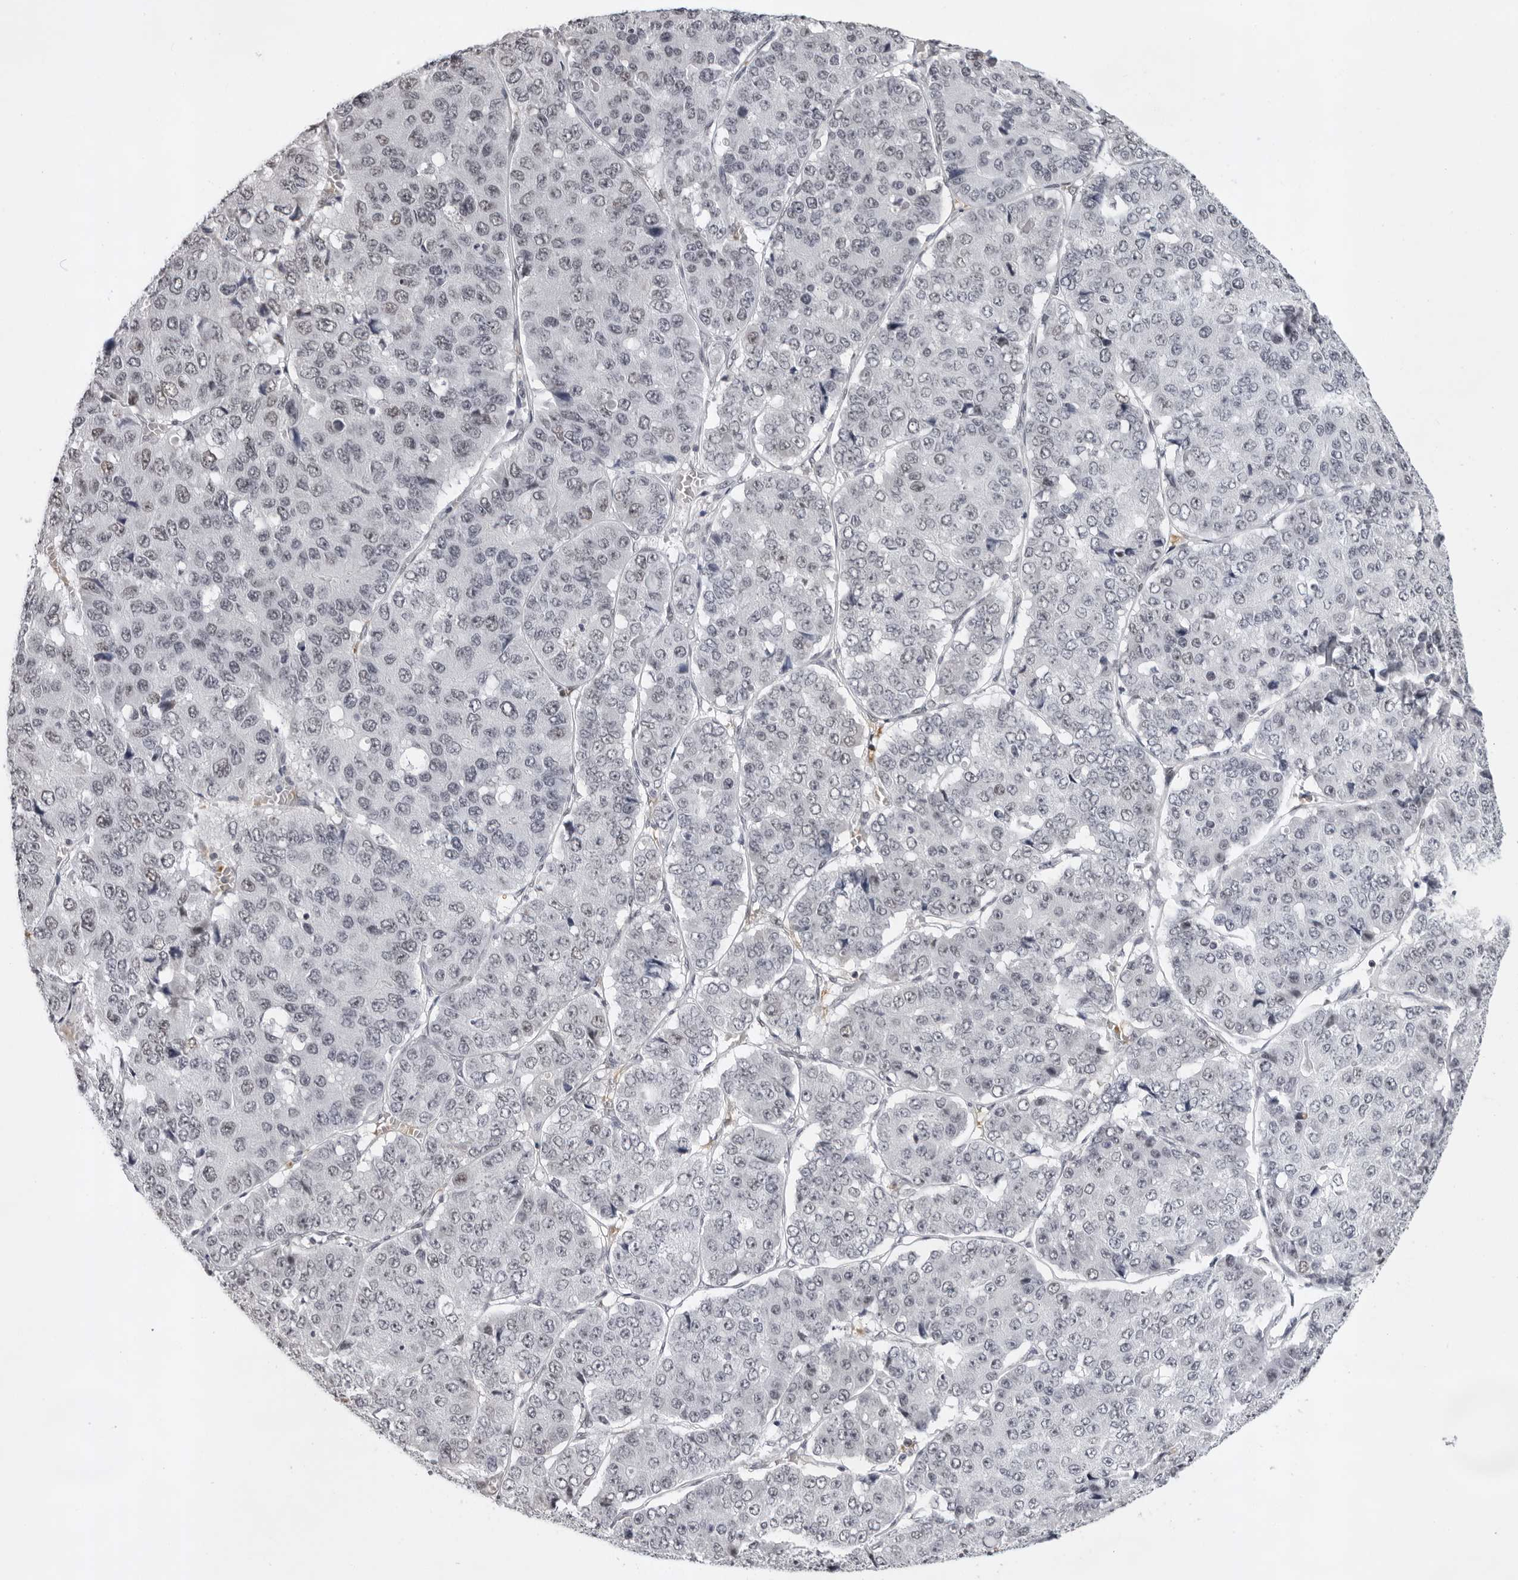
{"staining": {"intensity": "negative", "quantity": "none", "location": "none"}, "tissue": "pancreatic cancer", "cell_type": "Tumor cells", "image_type": "cancer", "snomed": [{"axis": "morphology", "description": "Adenocarcinoma, NOS"}, {"axis": "topography", "description": "Pancreas"}], "caption": "This is an immunohistochemistry micrograph of human pancreatic adenocarcinoma. There is no expression in tumor cells.", "gene": "USP1", "patient": {"sex": "male", "age": 50}}